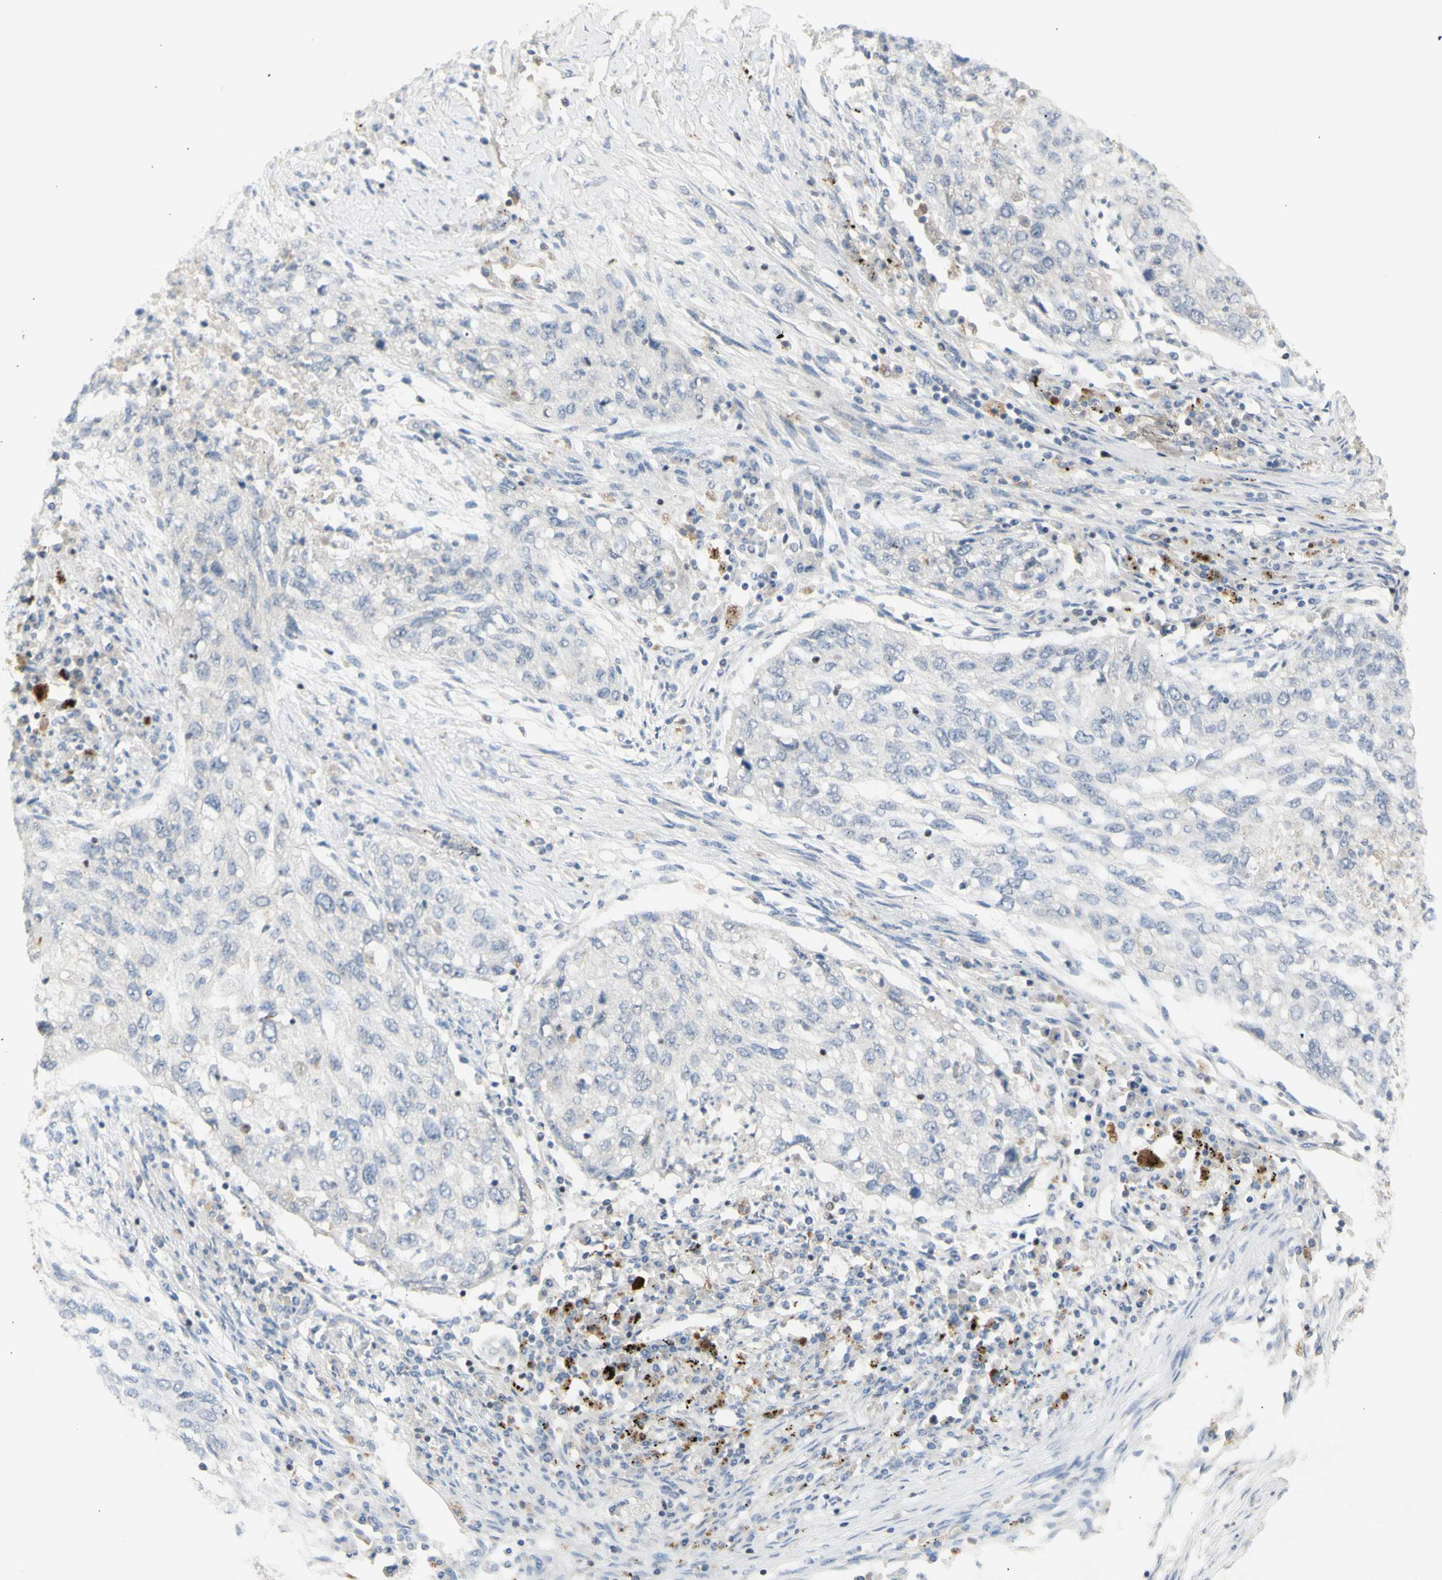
{"staining": {"intensity": "negative", "quantity": "none", "location": "none"}, "tissue": "lung cancer", "cell_type": "Tumor cells", "image_type": "cancer", "snomed": [{"axis": "morphology", "description": "Squamous cell carcinoma, NOS"}, {"axis": "topography", "description": "Lung"}], "caption": "Immunohistochemical staining of human squamous cell carcinoma (lung) shows no significant positivity in tumor cells.", "gene": "NLRP1", "patient": {"sex": "female", "age": 63}}